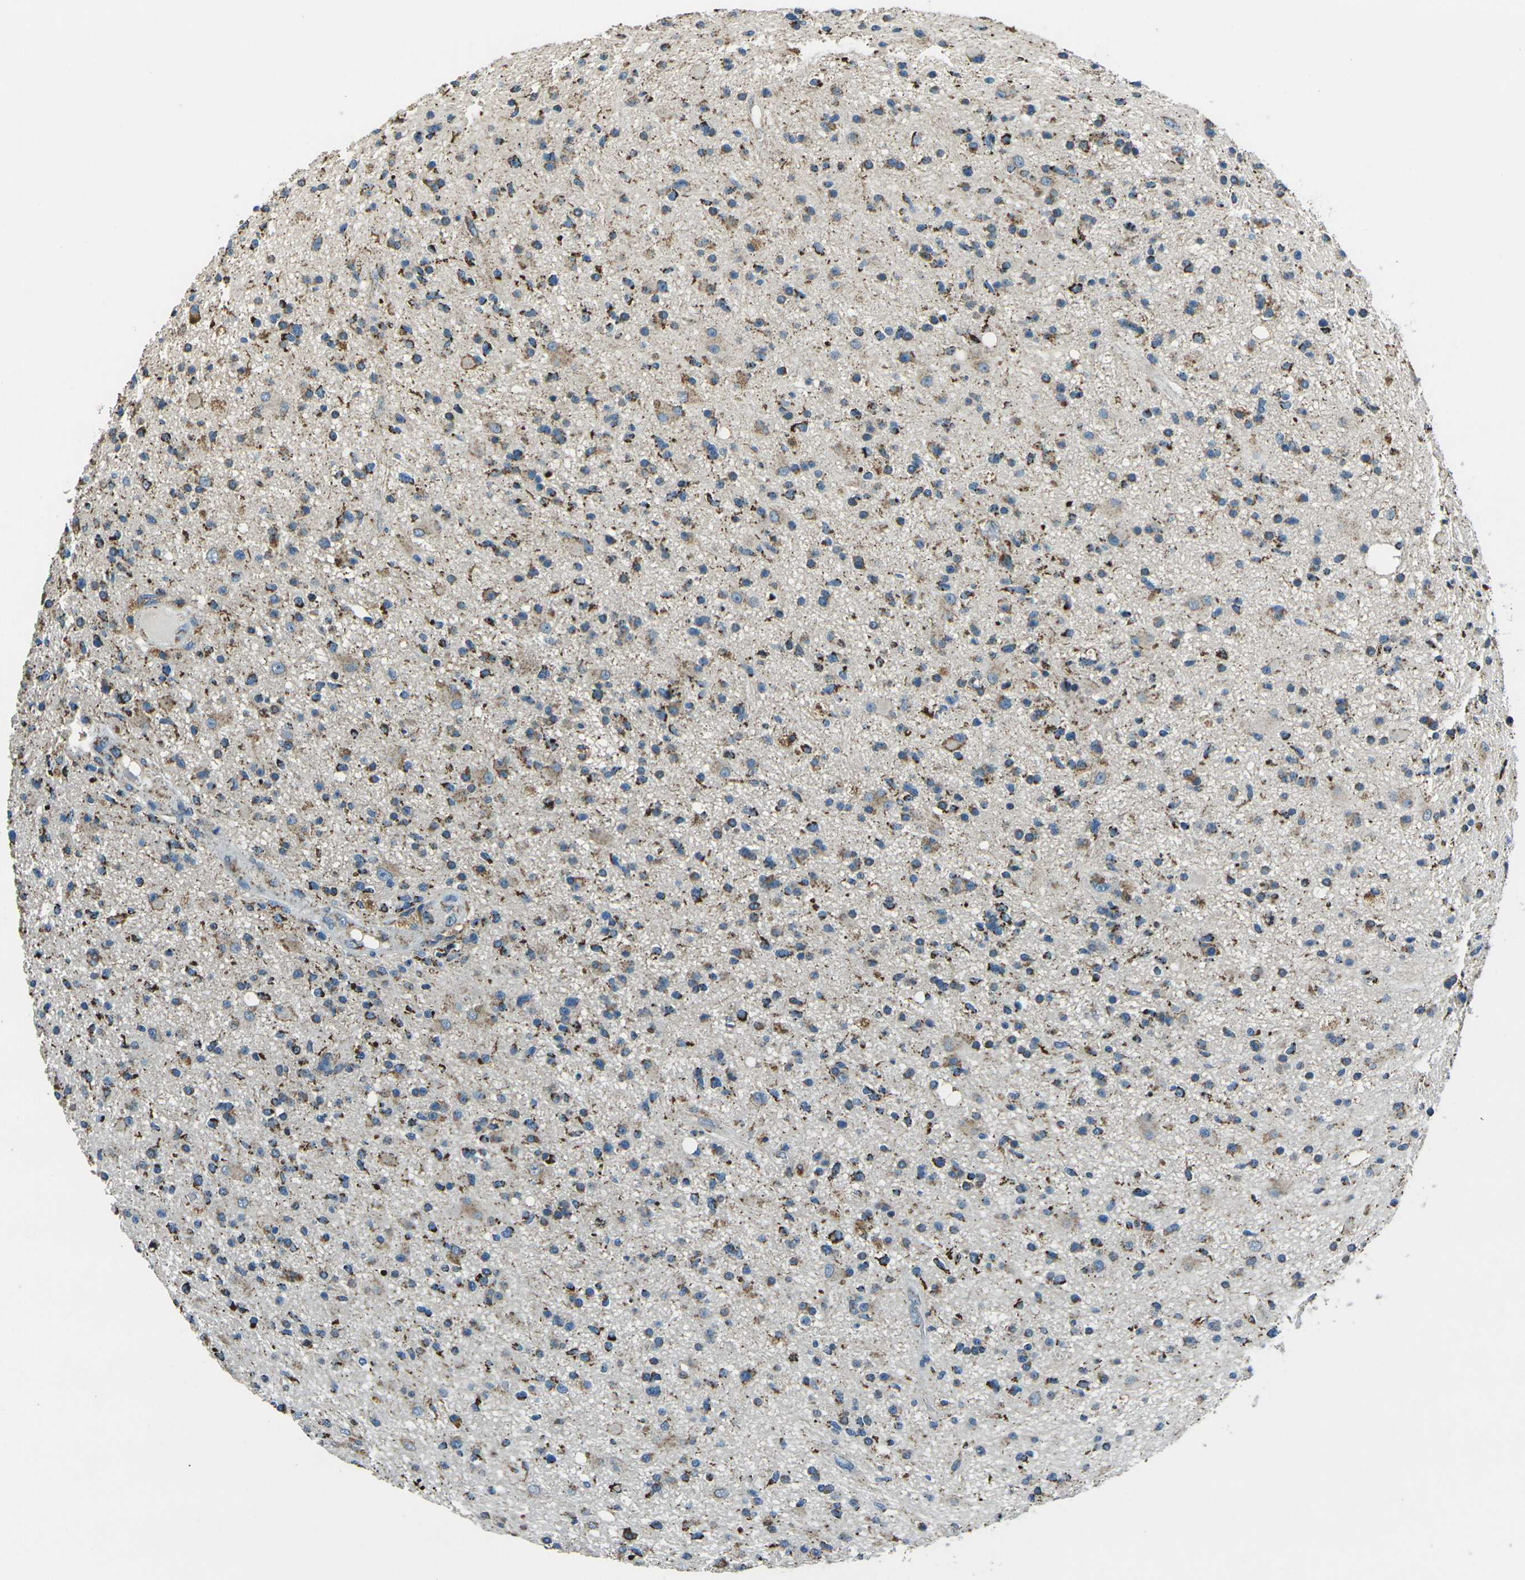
{"staining": {"intensity": "strong", "quantity": "25%-75%", "location": "cytoplasmic/membranous"}, "tissue": "glioma", "cell_type": "Tumor cells", "image_type": "cancer", "snomed": [{"axis": "morphology", "description": "Glioma, malignant, High grade"}, {"axis": "topography", "description": "Brain"}], "caption": "This is an image of IHC staining of glioma, which shows strong expression in the cytoplasmic/membranous of tumor cells.", "gene": "IRF3", "patient": {"sex": "male", "age": 33}}